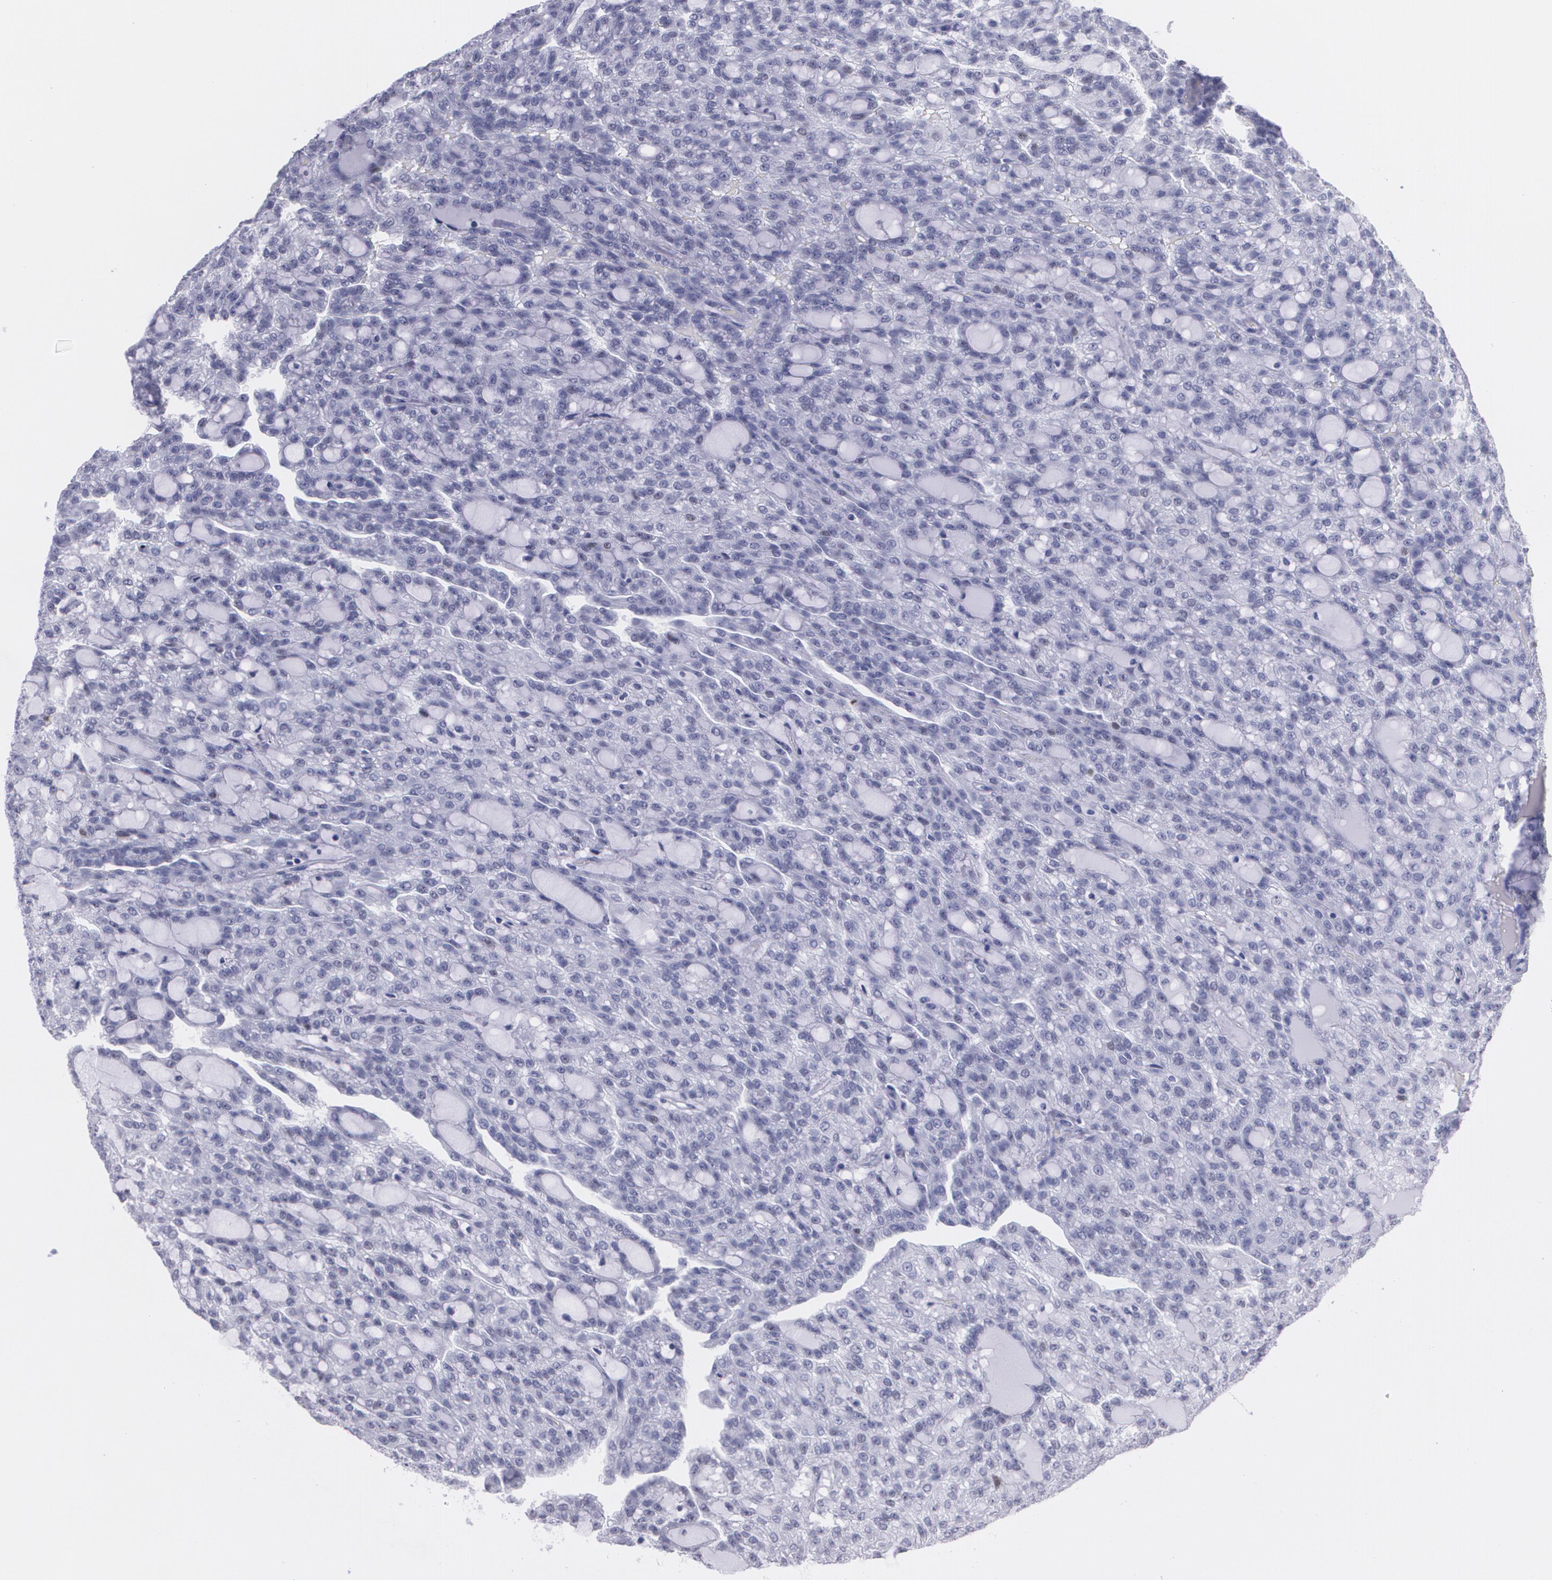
{"staining": {"intensity": "negative", "quantity": "none", "location": "none"}, "tissue": "renal cancer", "cell_type": "Tumor cells", "image_type": "cancer", "snomed": [{"axis": "morphology", "description": "Adenocarcinoma, NOS"}, {"axis": "topography", "description": "Kidney"}], "caption": "This is an immunohistochemistry histopathology image of human renal adenocarcinoma. There is no expression in tumor cells.", "gene": "TP53", "patient": {"sex": "male", "age": 63}}